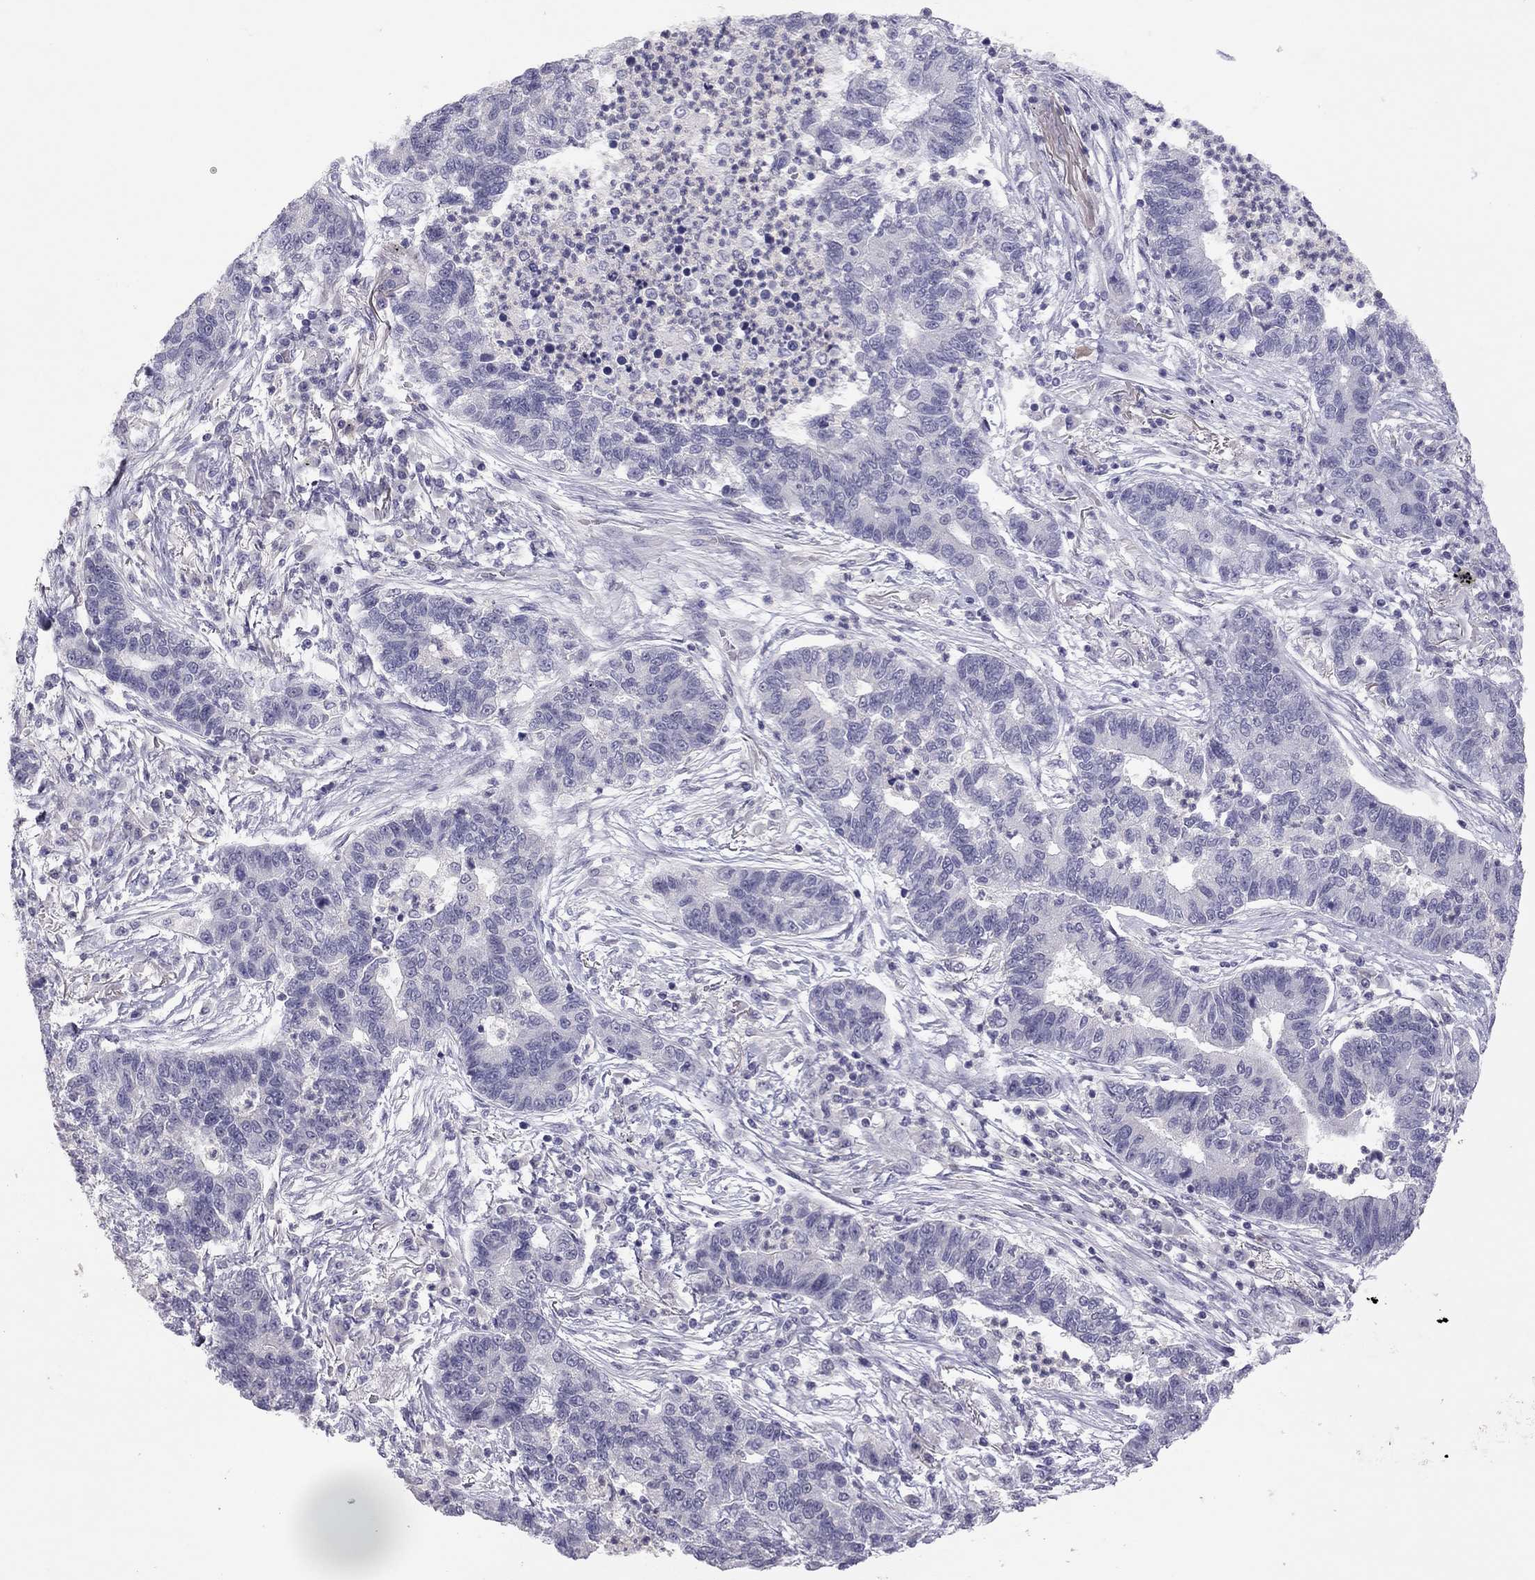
{"staining": {"intensity": "negative", "quantity": "none", "location": "none"}, "tissue": "lung cancer", "cell_type": "Tumor cells", "image_type": "cancer", "snomed": [{"axis": "morphology", "description": "Adenocarcinoma, NOS"}, {"axis": "topography", "description": "Lung"}], "caption": "IHC photomicrograph of adenocarcinoma (lung) stained for a protein (brown), which exhibits no staining in tumor cells.", "gene": "ADORA2A", "patient": {"sex": "female", "age": 57}}